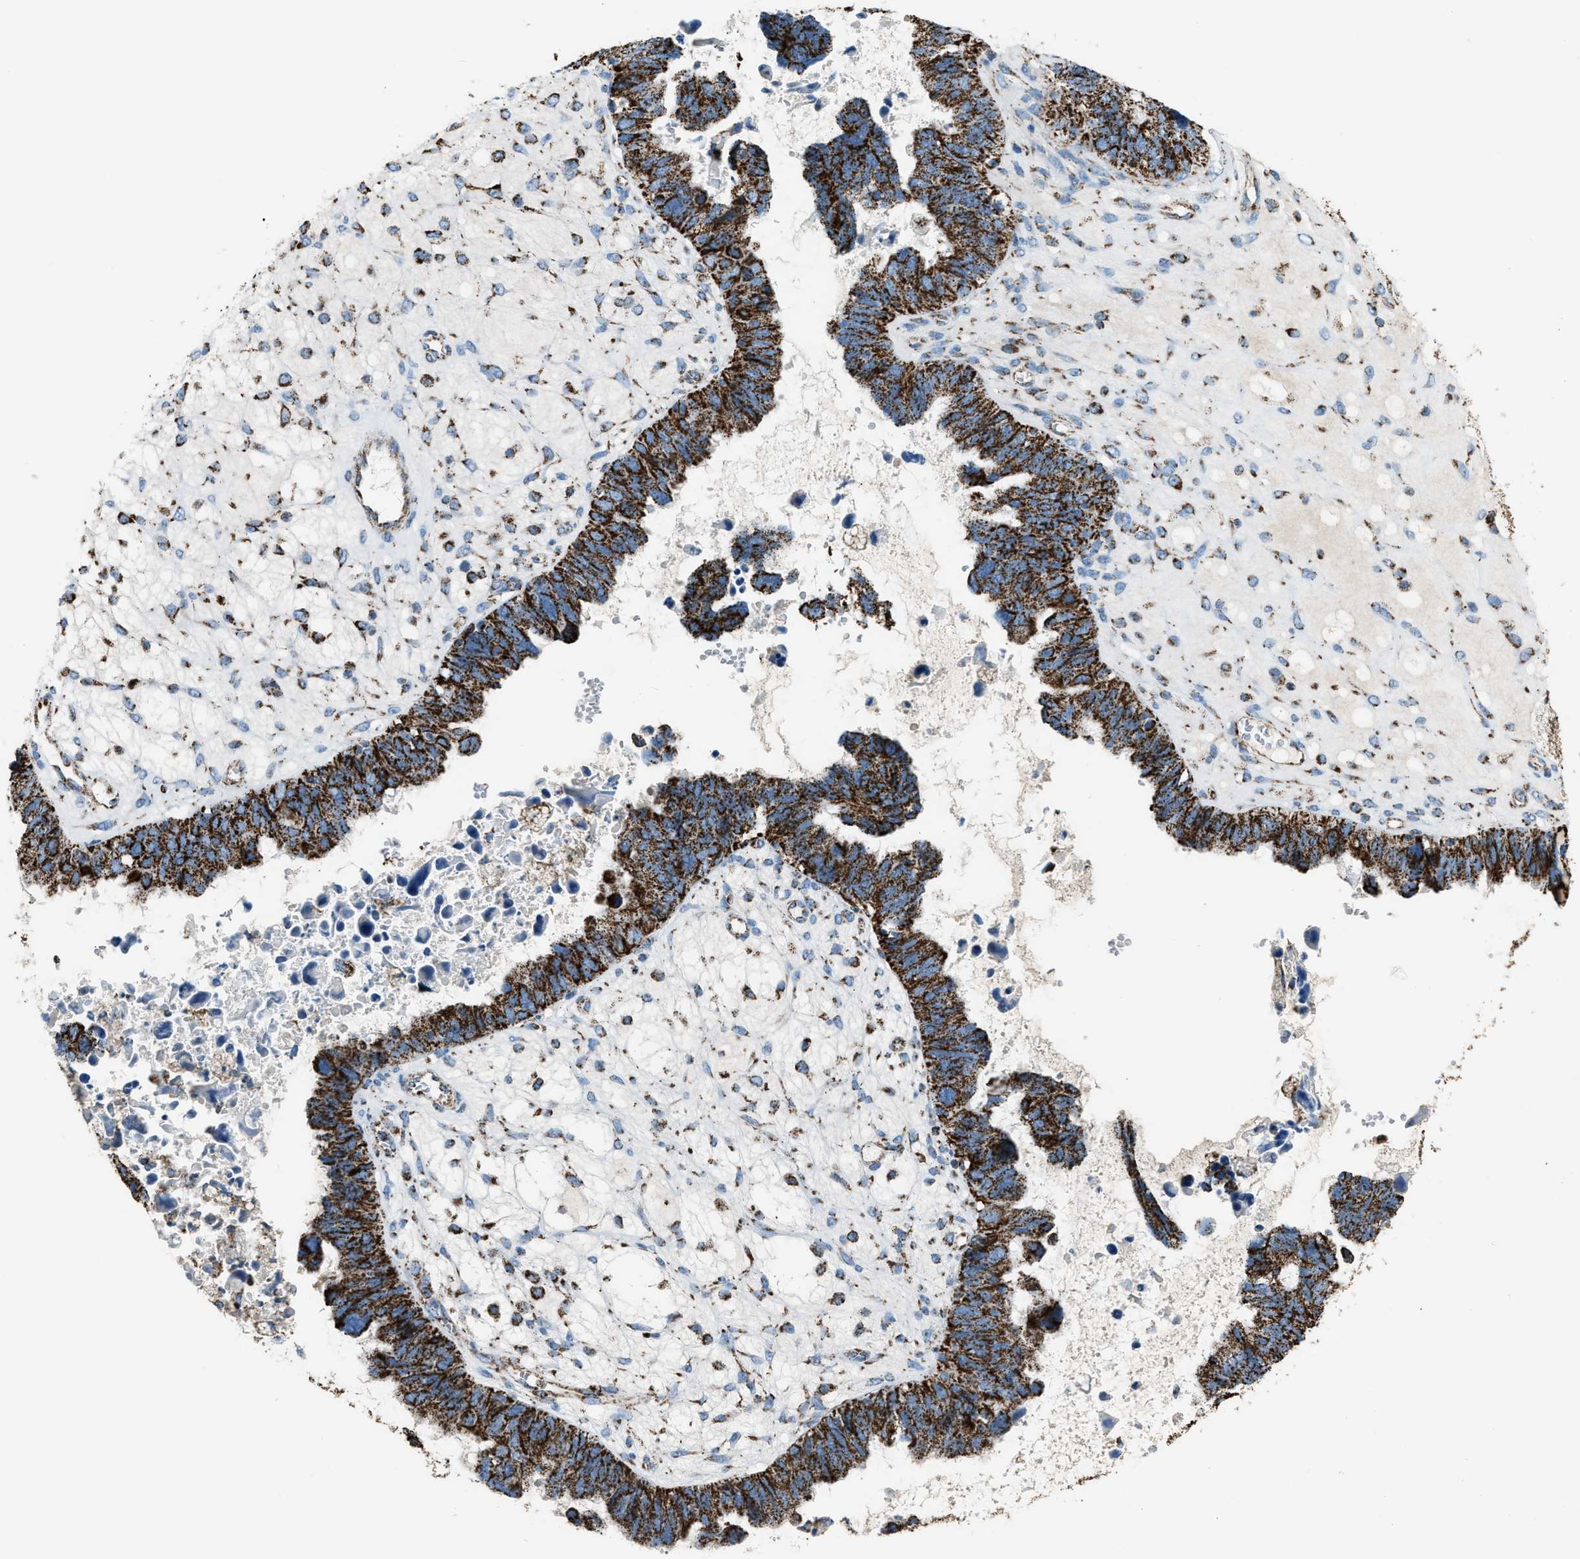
{"staining": {"intensity": "strong", "quantity": ">75%", "location": "cytoplasmic/membranous"}, "tissue": "ovarian cancer", "cell_type": "Tumor cells", "image_type": "cancer", "snomed": [{"axis": "morphology", "description": "Cystadenocarcinoma, serous, NOS"}, {"axis": "topography", "description": "Ovary"}], "caption": "IHC (DAB (3,3'-diaminobenzidine)) staining of ovarian cancer shows strong cytoplasmic/membranous protein positivity in approximately >75% of tumor cells. The staining was performed using DAB (3,3'-diaminobenzidine), with brown indicating positive protein expression. Nuclei are stained blue with hematoxylin.", "gene": "MDH2", "patient": {"sex": "female", "age": 79}}